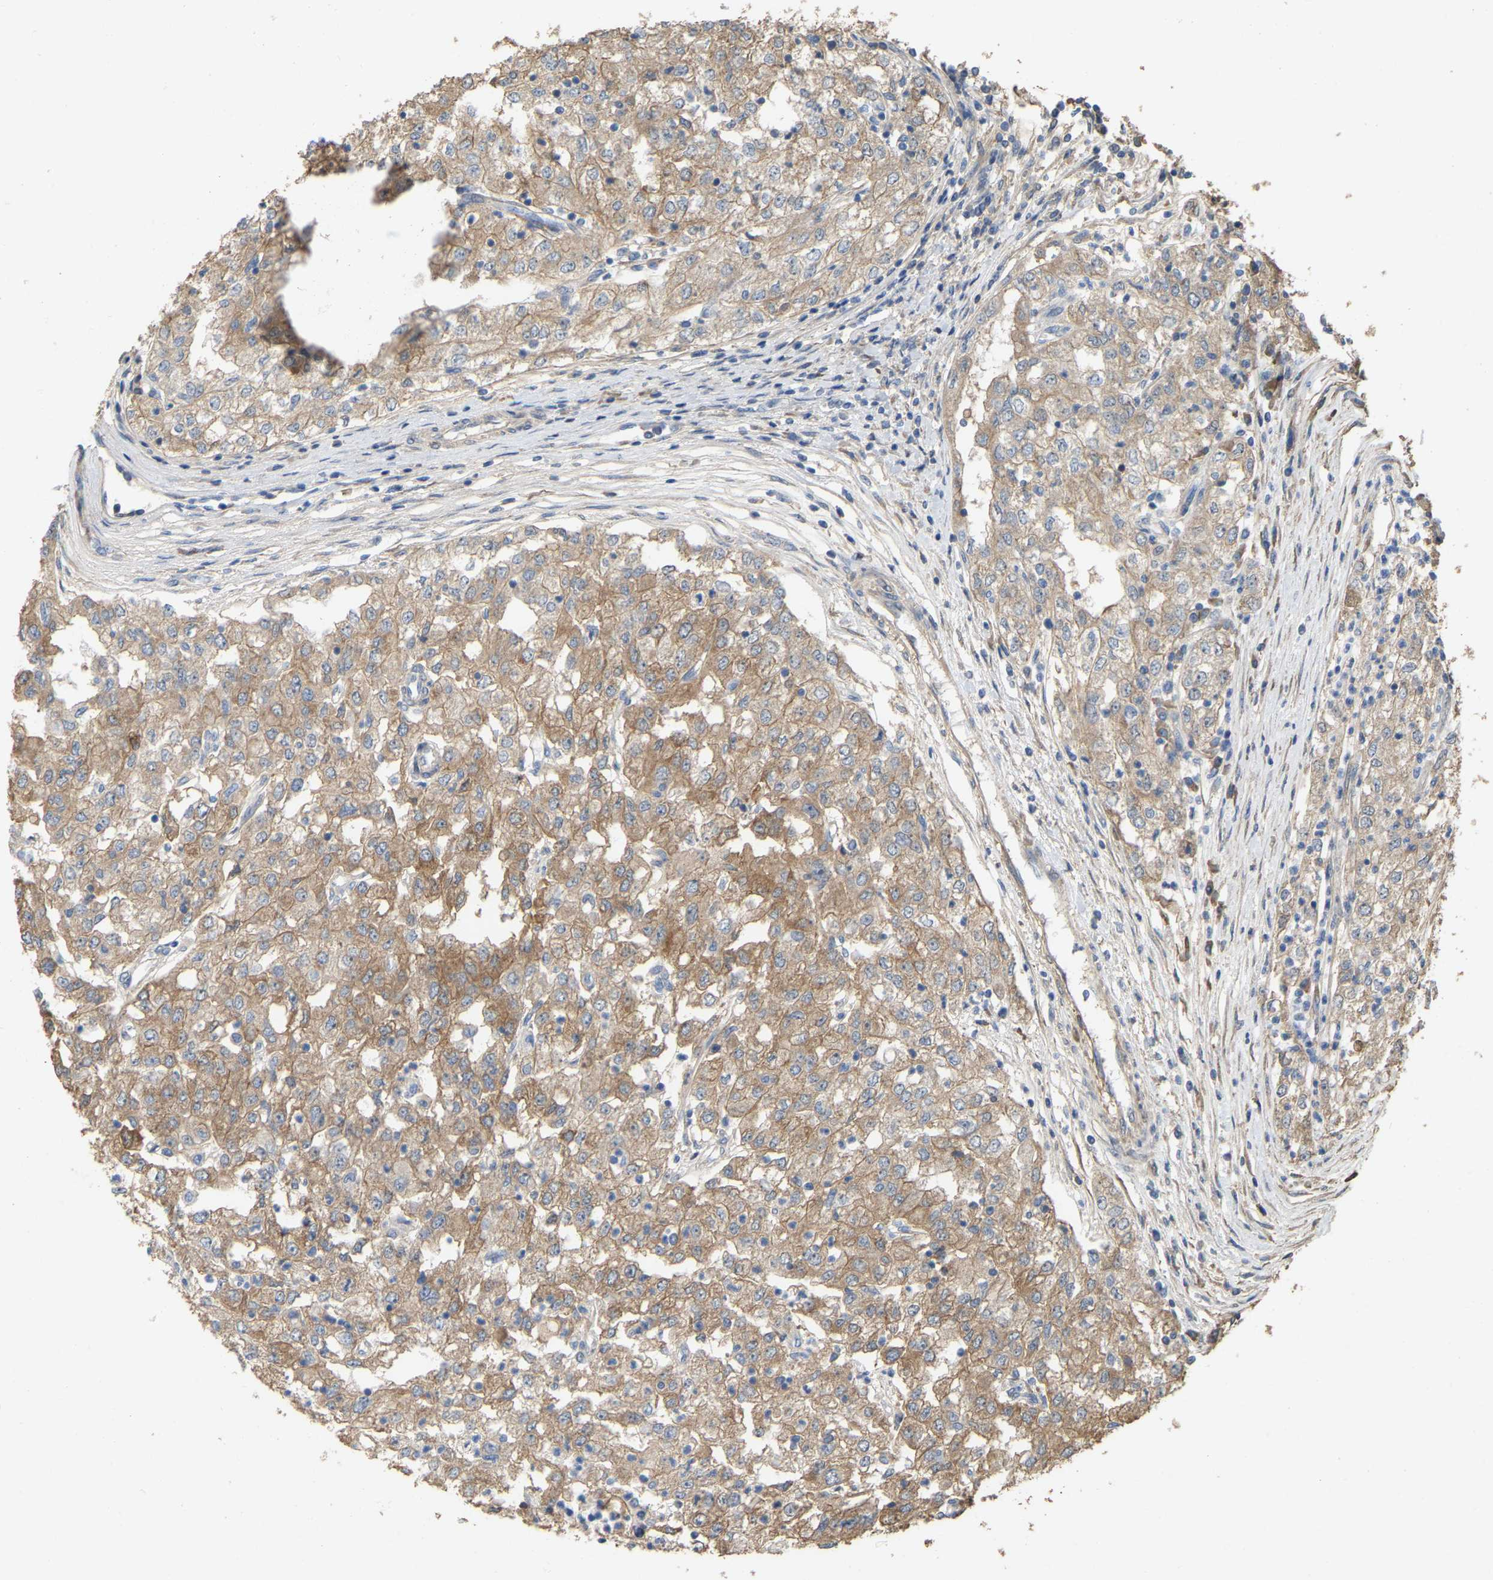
{"staining": {"intensity": "moderate", "quantity": ">75%", "location": "cytoplasmic/membranous"}, "tissue": "renal cancer", "cell_type": "Tumor cells", "image_type": "cancer", "snomed": [{"axis": "morphology", "description": "Adenocarcinoma, NOS"}, {"axis": "topography", "description": "Kidney"}], "caption": "Renal adenocarcinoma was stained to show a protein in brown. There is medium levels of moderate cytoplasmic/membranous staining in approximately >75% of tumor cells.", "gene": "NCS1", "patient": {"sex": "female", "age": 54}}